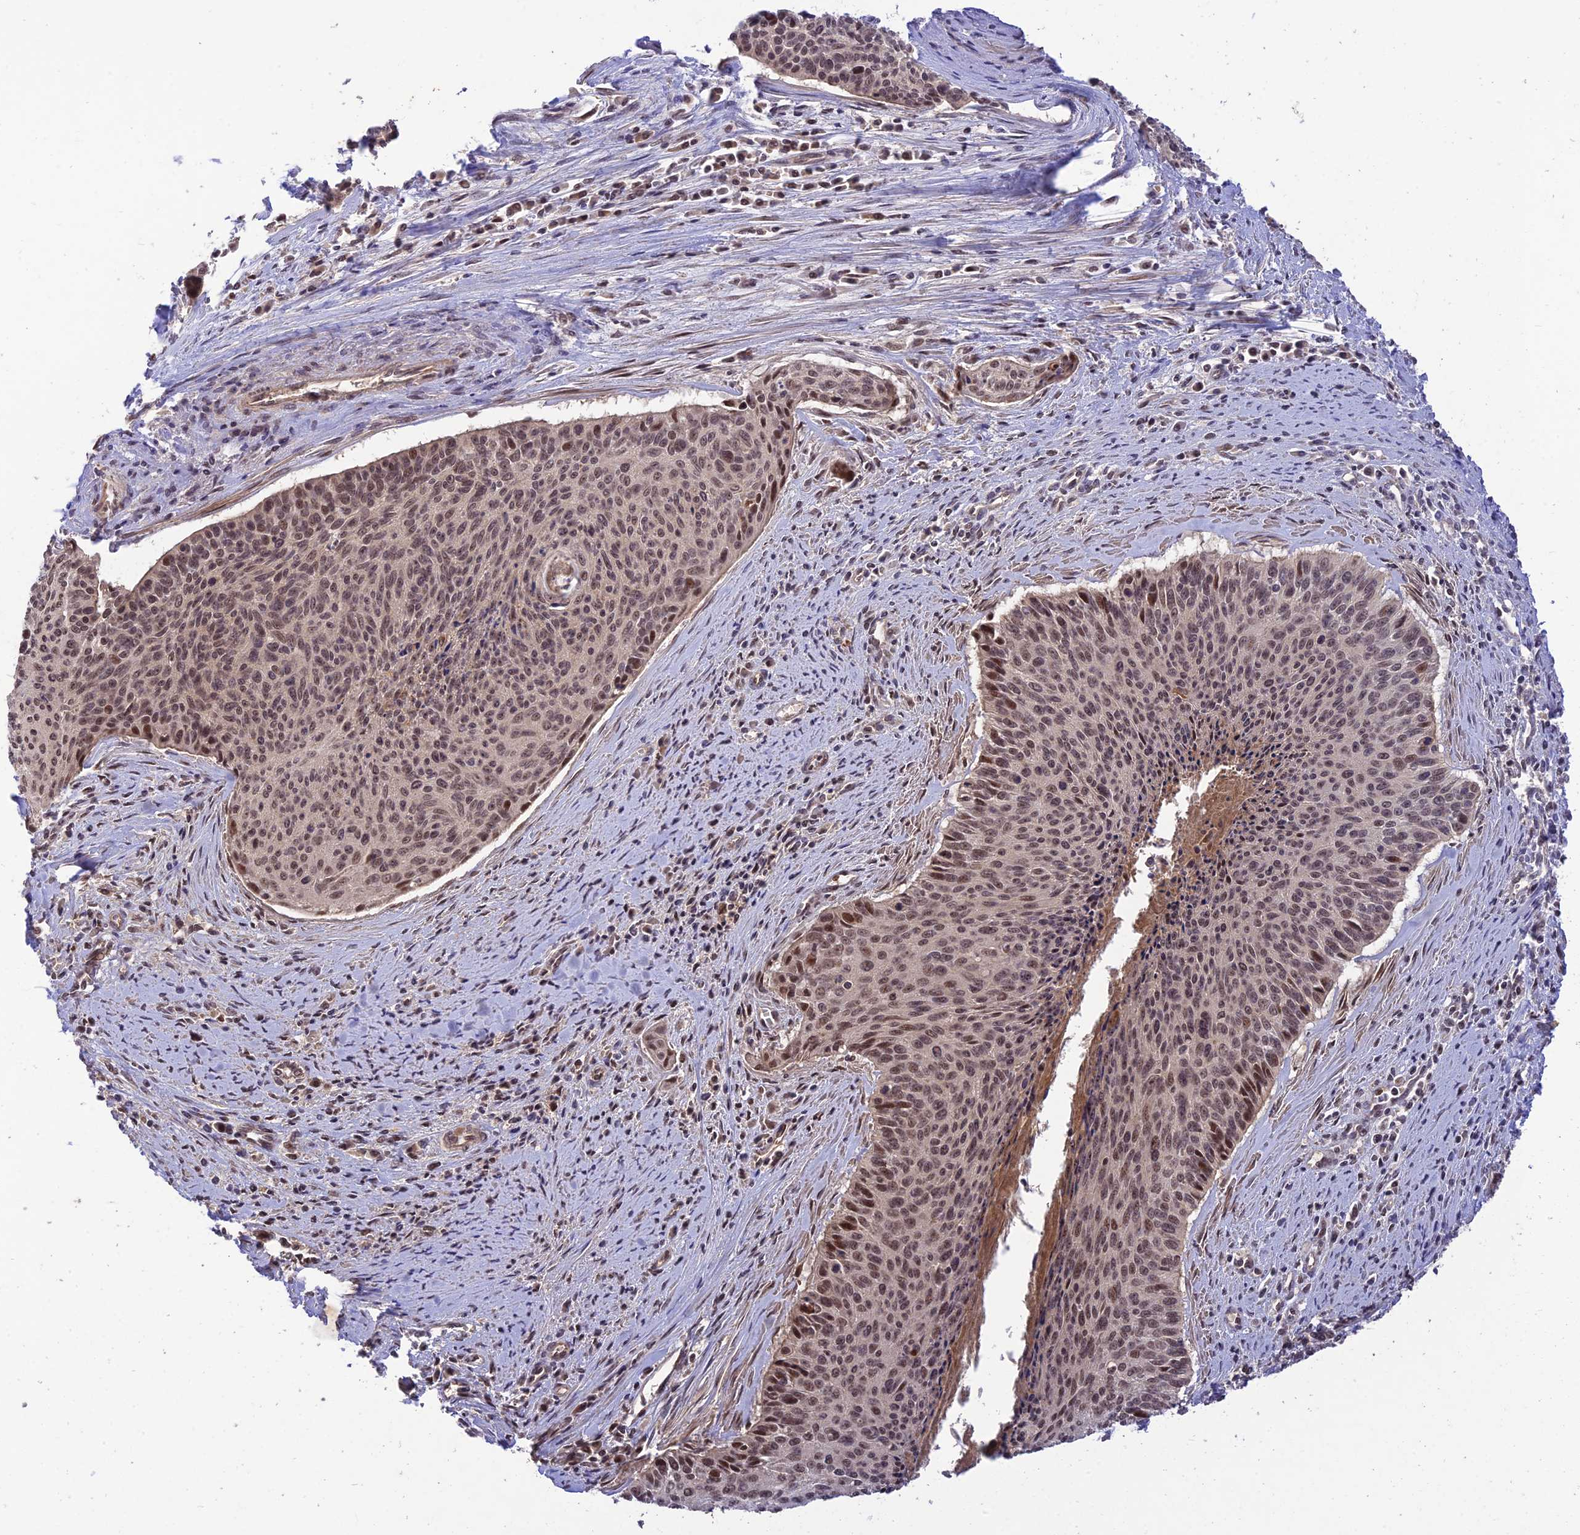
{"staining": {"intensity": "moderate", "quantity": ">75%", "location": "nuclear"}, "tissue": "cervical cancer", "cell_type": "Tumor cells", "image_type": "cancer", "snomed": [{"axis": "morphology", "description": "Squamous cell carcinoma, NOS"}, {"axis": "topography", "description": "Cervix"}], "caption": "A high-resolution photomicrograph shows IHC staining of squamous cell carcinoma (cervical), which reveals moderate nuclear expression in about >75% of tumor cells.", "gene": "REV1", "patient": {"sex": "female", "age": 55}}